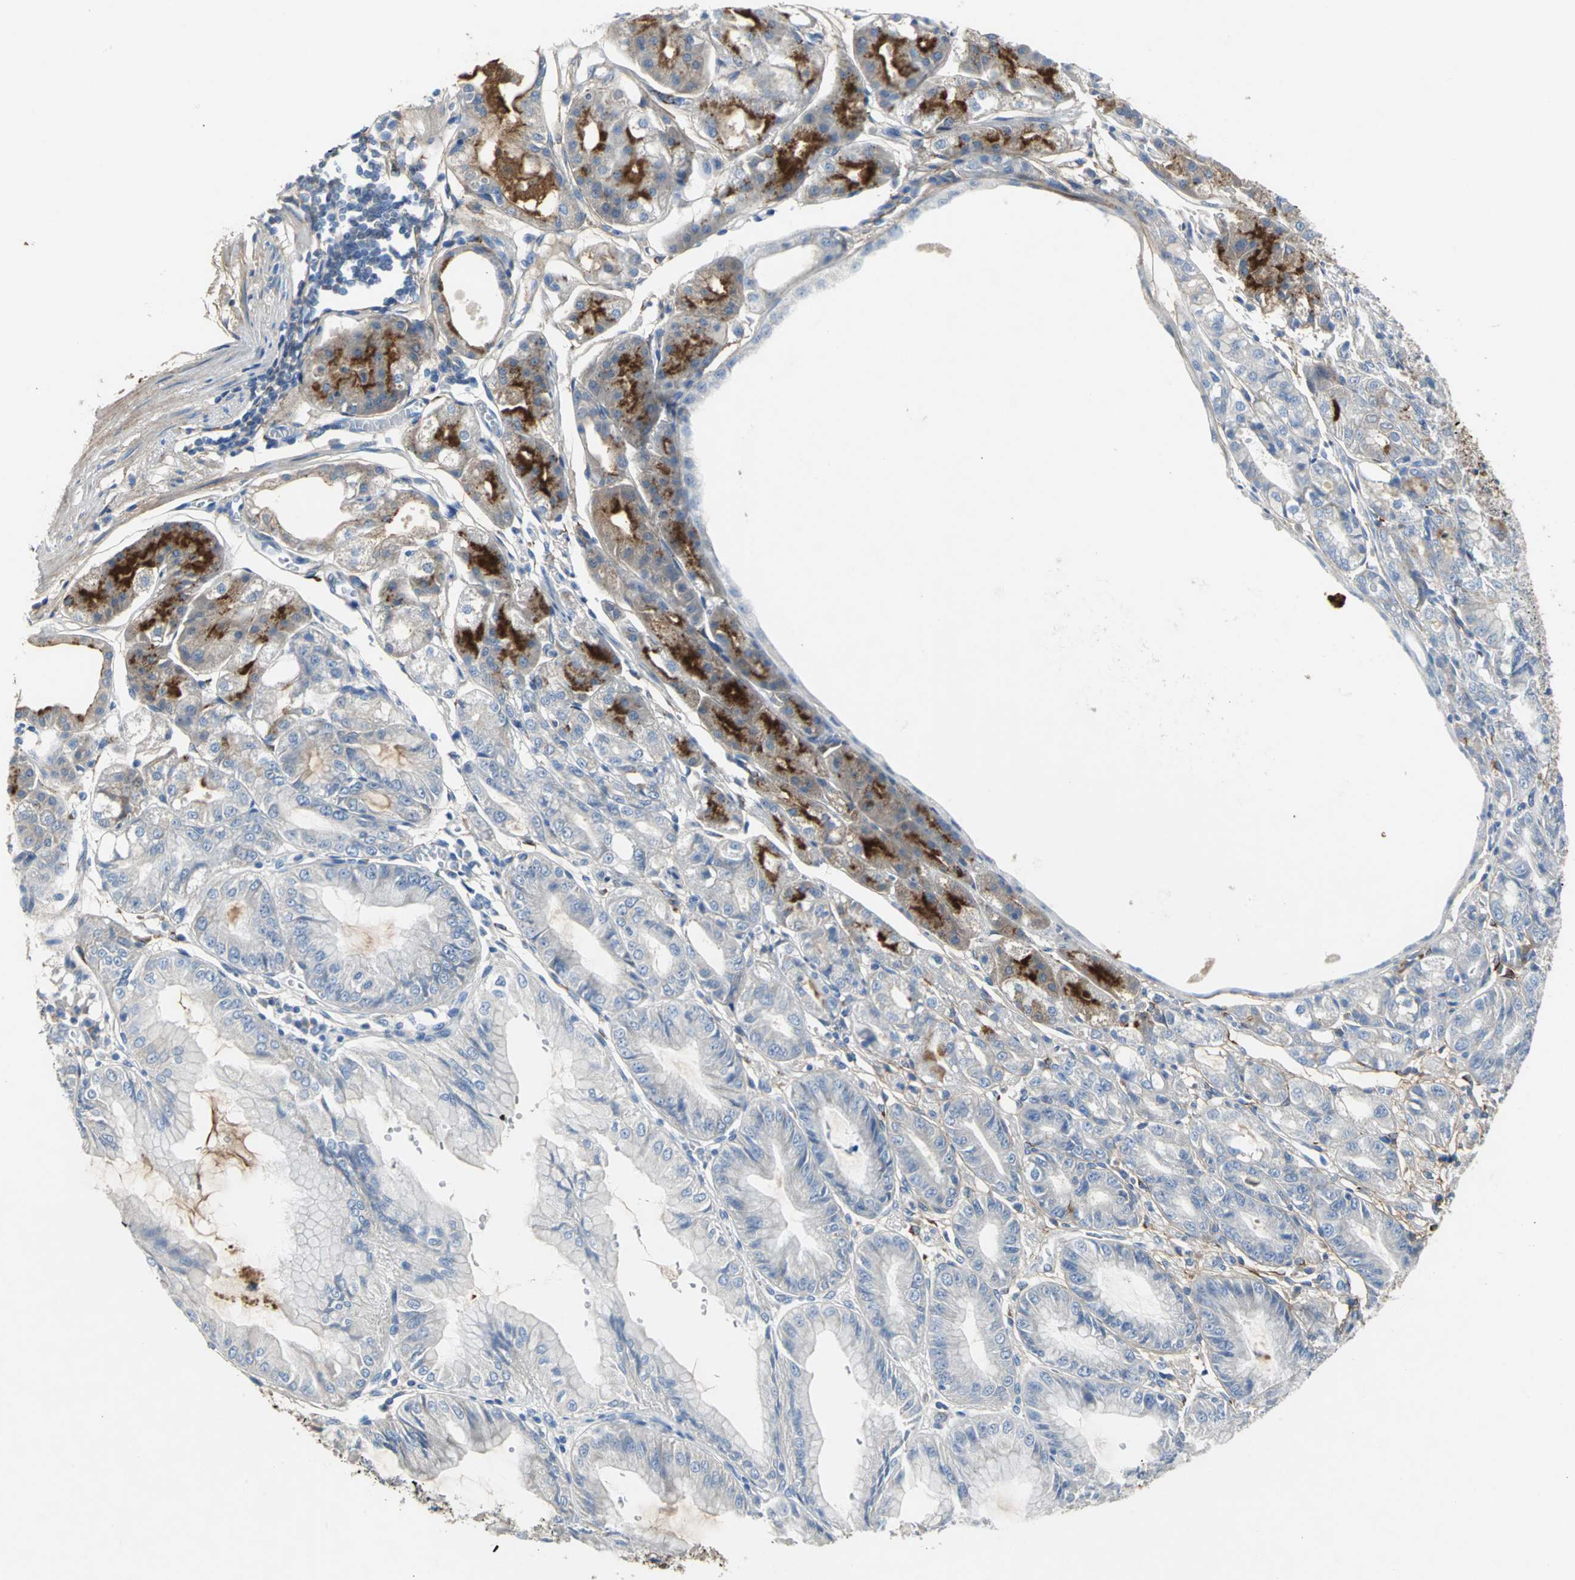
{"staining": {"intensity": "moderate", "quantity": "<25%", "location": "cytoplasmic/membranous"}, "tissue": "stomach", "cell_type": "Glandular cells", "image_type": "normal", "snomed": [{"axis": "morphology", "description": "Normal tissue, NOS"}, {"axis": "topography", "description": "Stomach, lower"}], "caption": "High-magnification brightfield microscopy of benign stomach stained with DAB (3,3'-diaminobenzidine) (brown) and counterstained with hematoxylin (blue). glandular cells exhibit moderate cytoplasmic/membranous positivity is present in about<25% of cells. The staining was performed using DAB (3,3'-diaminobenzidine) to visualize the protein expression in brown, while the nuclei were stained in blue with hematoxylin (Magnification: 20x).", "gene": "EFNB3", "patient": {"sex": "male", "age": 71}}